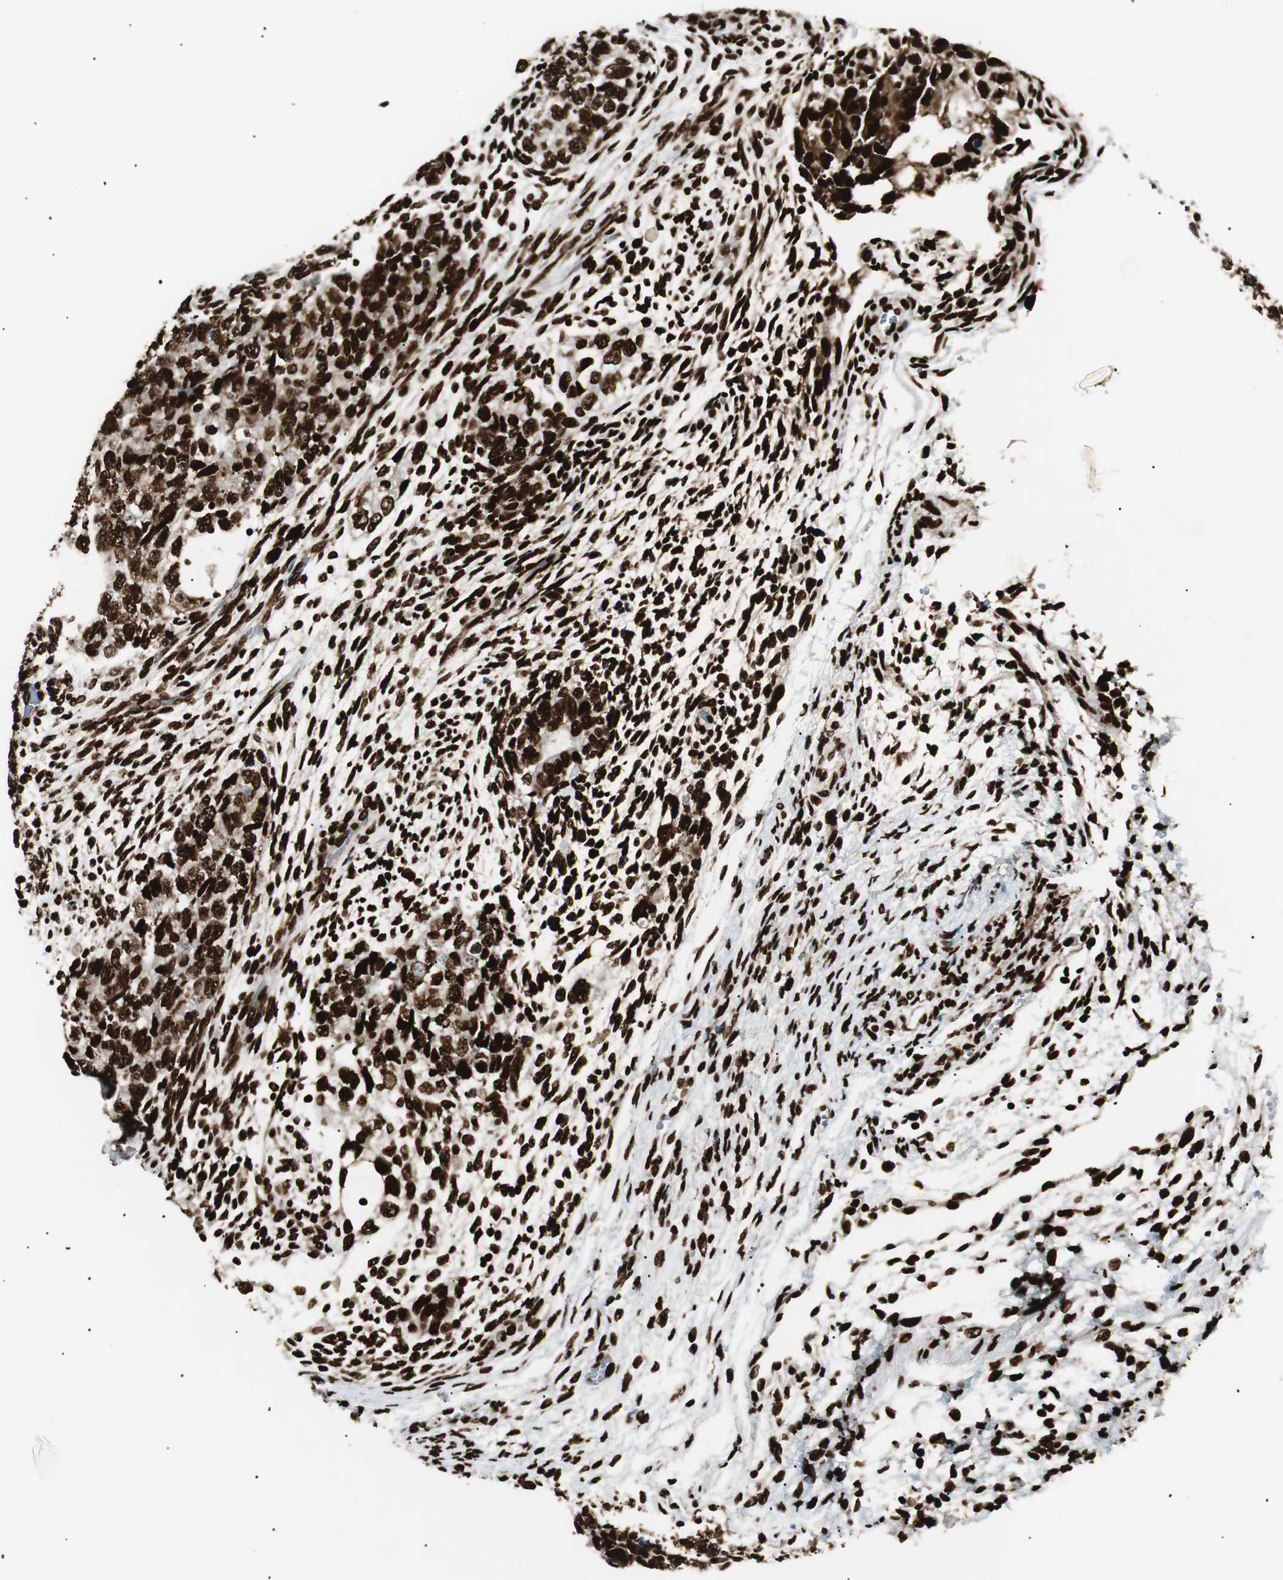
{"staining": {"intensity": "strong", "quantity": ">75%", "location": "nuclear"}, "tissue": "testis cancer", "cell_type": "Tumor cells", "image_type": "cancer", "snomed": [{"axis": "morphology", "description": "Normal tissue, NOS"}, {"axis": "morphology", "description": "Carcinoma, Embryonal, NOS"}, {"axis": "topography", "description": "Testis"}], "caption": "Immunohistochemical staining of human testis embryonal carcinoma shows high levels of strong nuclear protein expression in approximately >75% of tumor cells.", "gene": "EWSR1", "patient": {"sex": "male", "age": 36}}